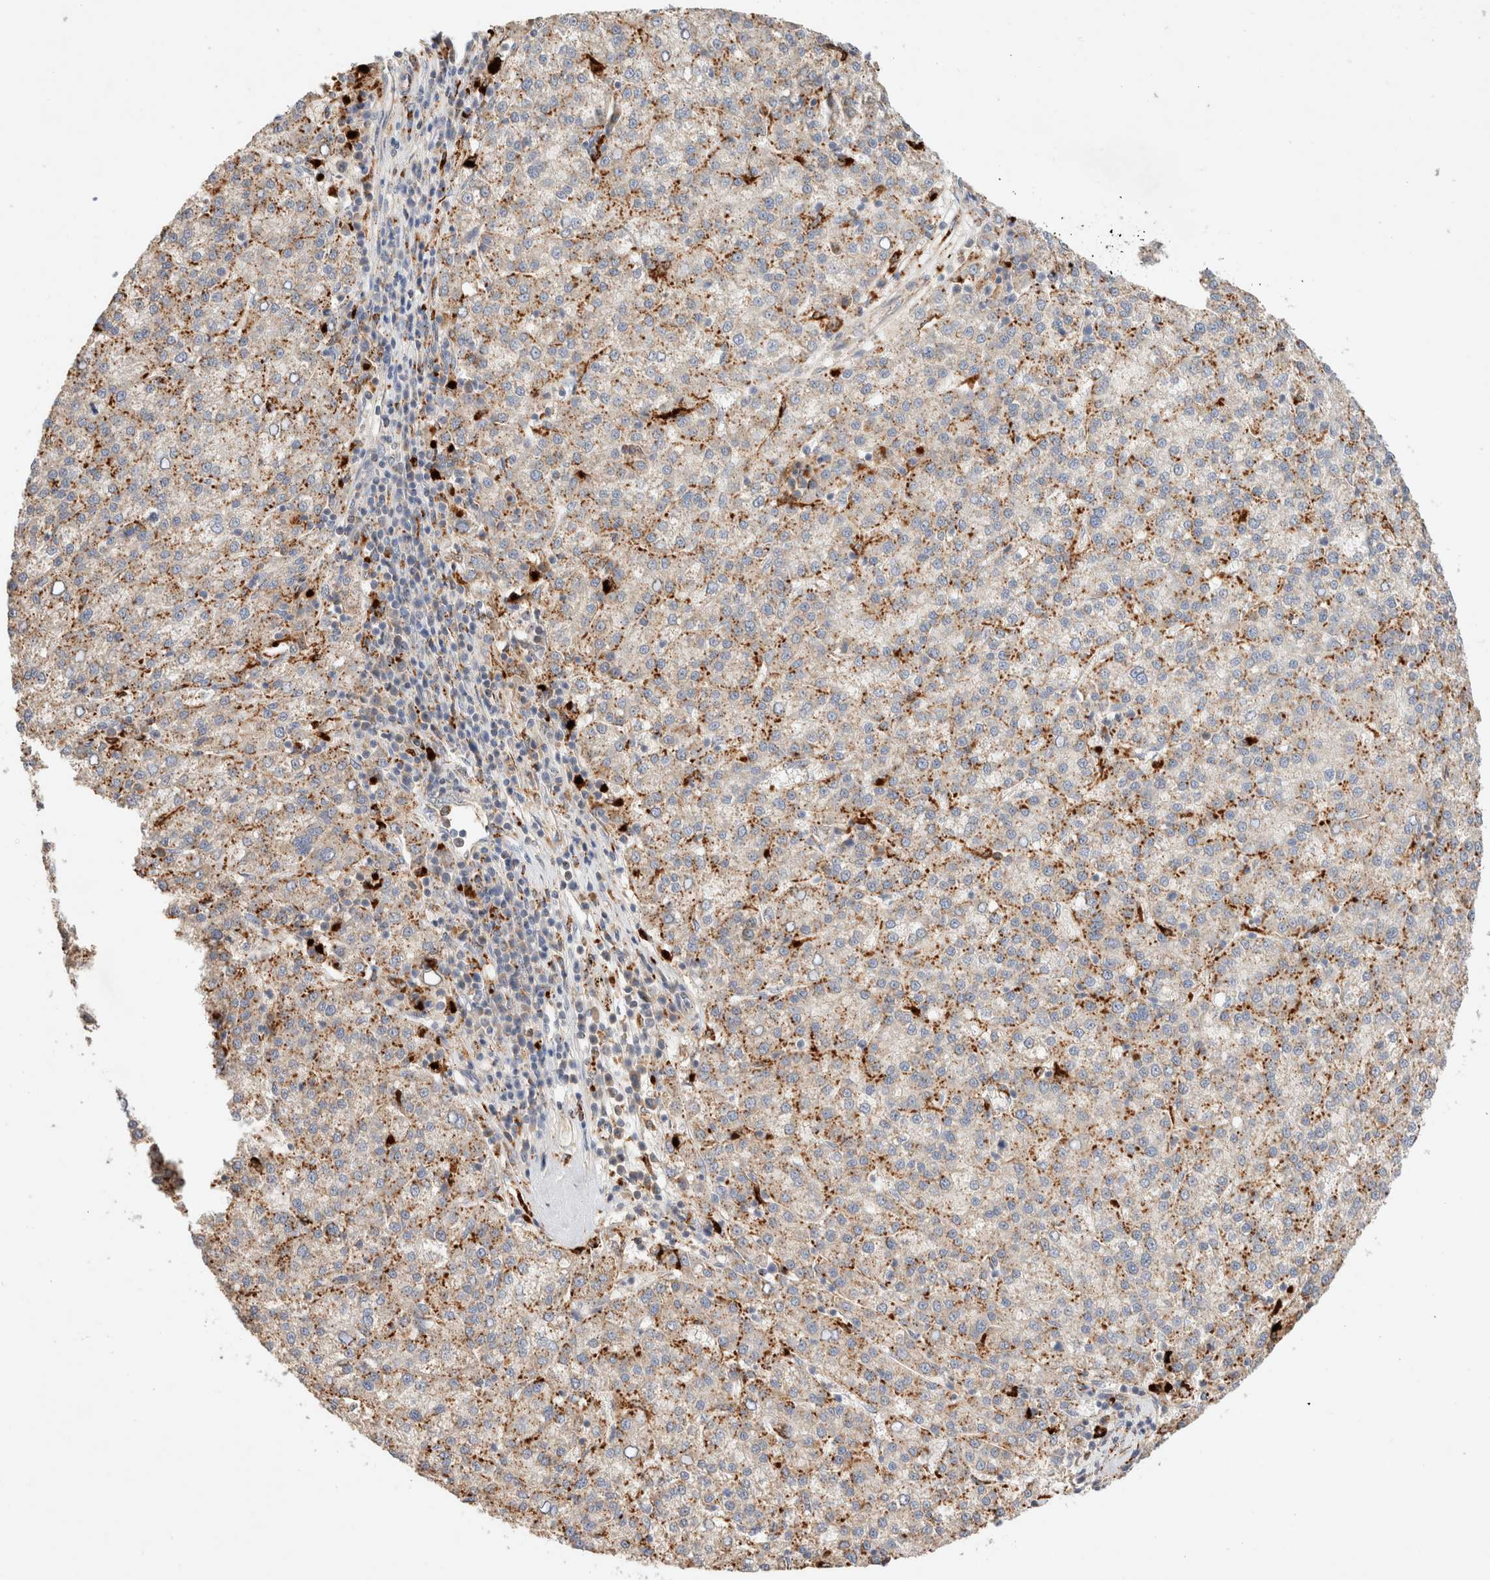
{"staining": {"intensity": "moderate", "quantity": ">75%", "location": "cytoplasmic/membranous"}, "tissue": "liver cancer", "cell_type": "Tumor cells", "image_type": "cancer", "snomed": [{"axis": "morphology", "description": "Carcinoma, Hepatocellular, NOS"}, {"axis": "topography", "description": "Liver"}], "caption": "Immunohistochemical staining of hepatocellular carcinoma (liver) displays moderate cytoplasmic/membranous protein positivity in approximately >75% of tumor cells.", "gene": "RABEPK", "patient": {"sex": "female", "age": 58}}